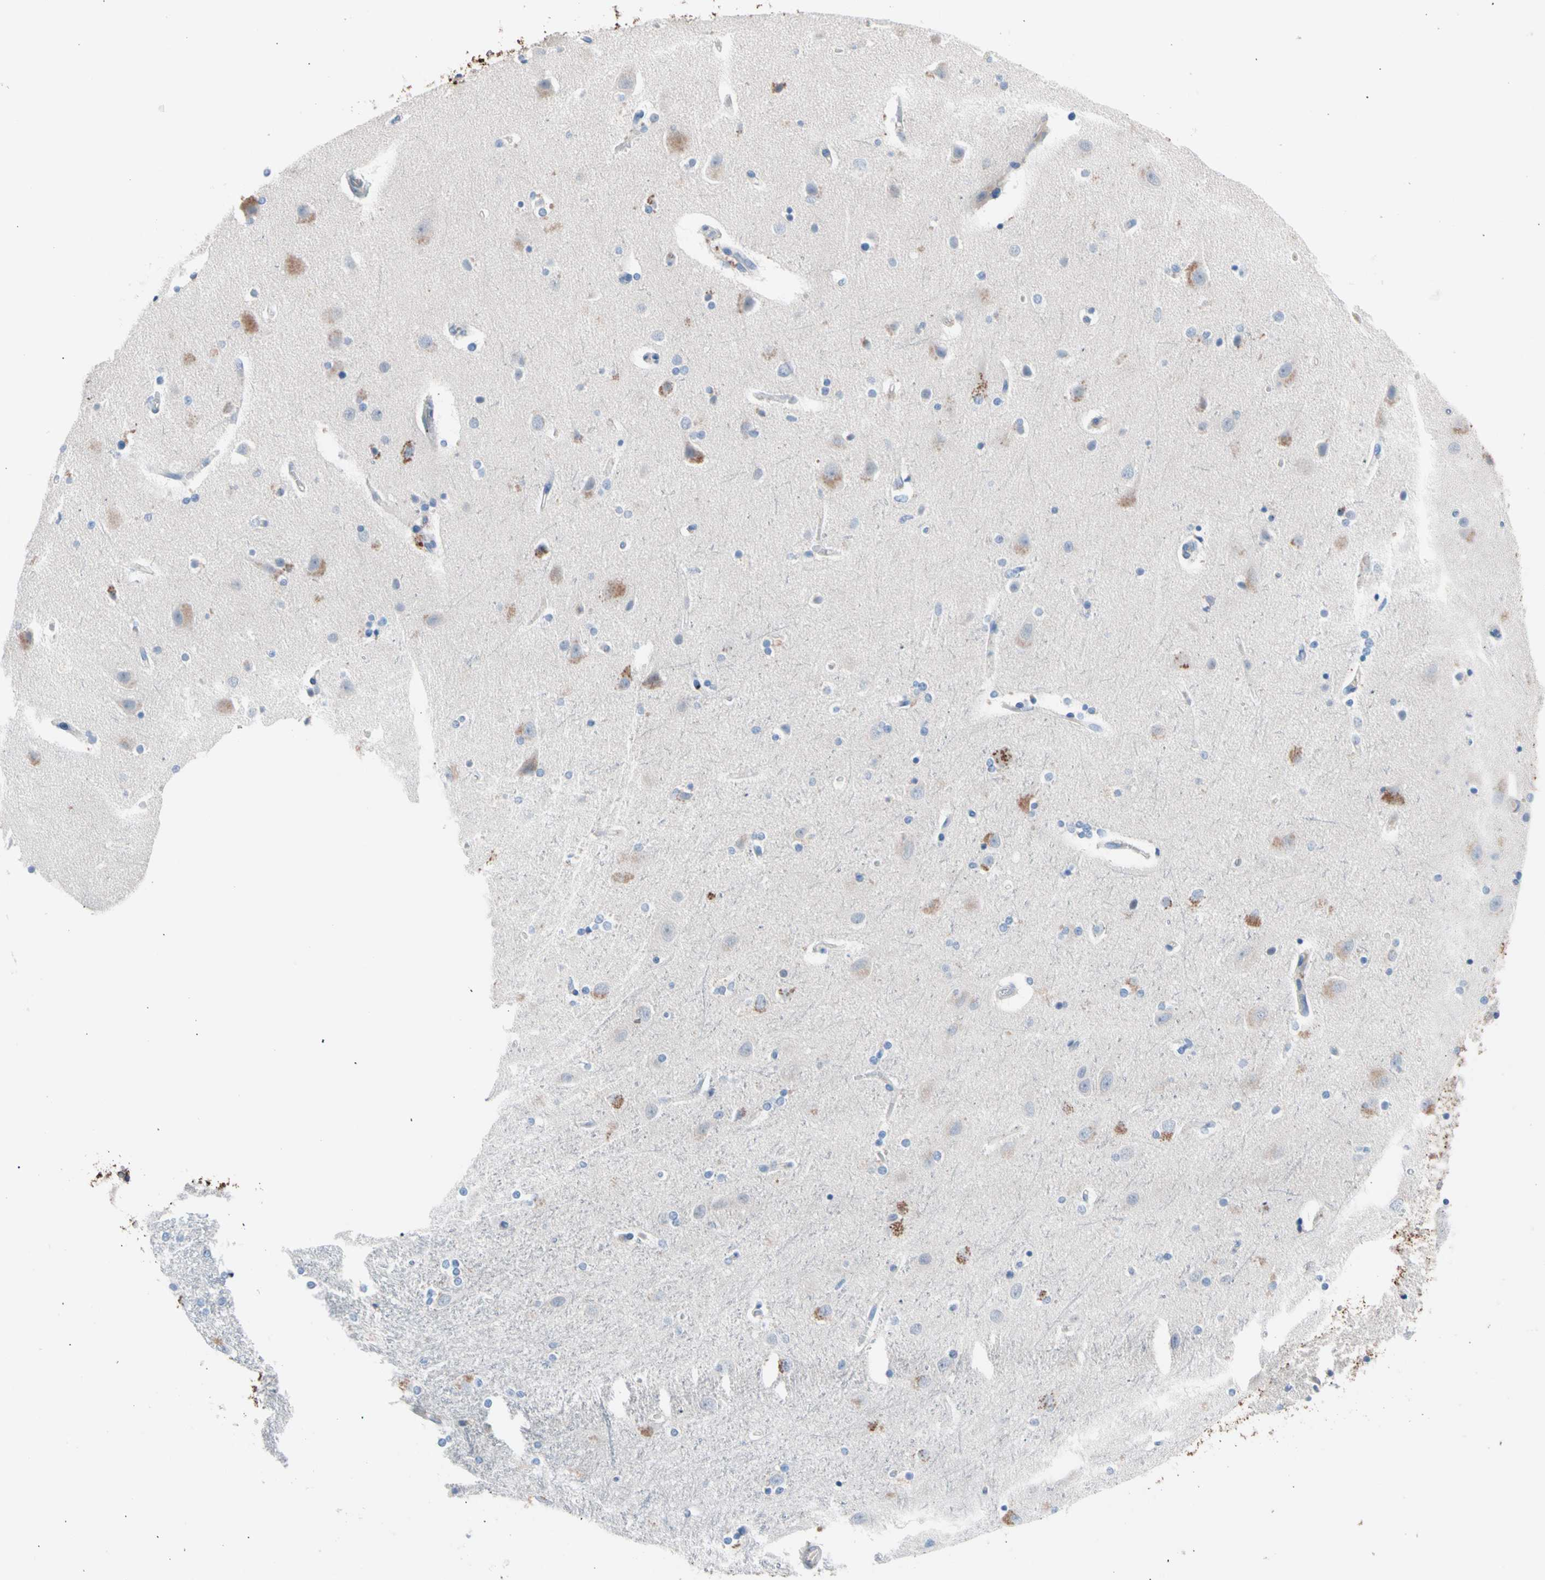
{"staining": {"intensity": "weak", "quantity": "<25%", "location": "cytoplasmic/membranous"}, "tissue": "caudate", "cell_type": "Glial cells", "image_type": "normal", "snomed": [{"axis": "morphology", "description": "Normal tissue, NOS"}, {"axis": "topography", "description": "Lateral ventricle wall"}], "caption": "Immunohistochemistry histopathology image of benign caudate: caudate stained with DAB shows no significant protein positivity in glial cells. The staining was performed using DAB (3,3'-diaminobenzidine) to visualize the protein expression in brown, while the nuclei were stained in blue with hematoxylin (Magnification: 20x).", "gene": "CASQ1", "patient": {"sex": "female", "age": 54}}